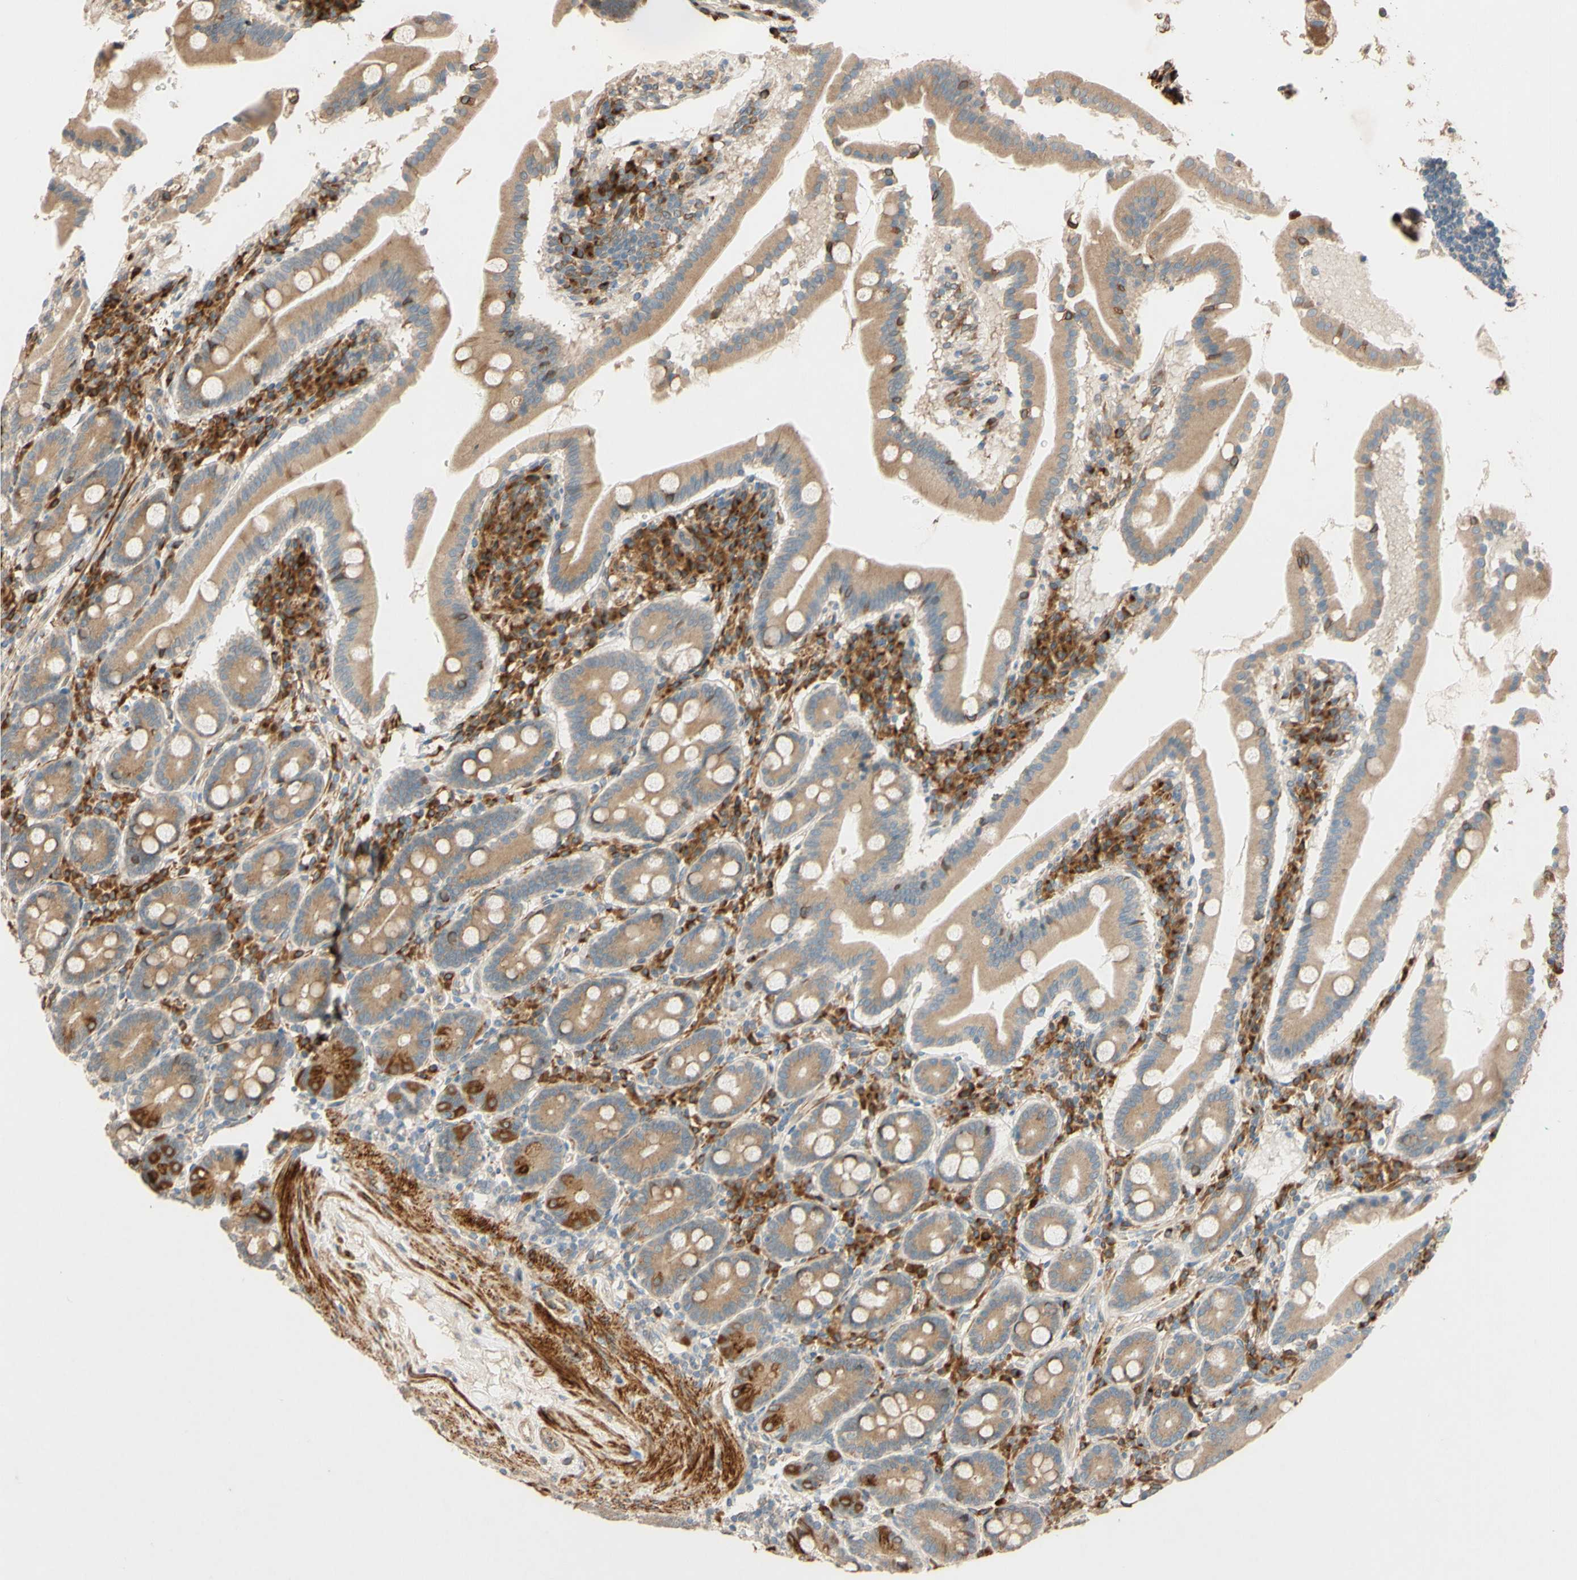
{"staining": {"intensity": "moderate", "quantity": ">75%", "location": "cytoplasmic/membranous"}, "tissue": "duodenum", "cell_type": "Glandular cells", "image_type": "normal", "snomed": [{"axis": "morphology", "description": "Normal tissue, NOS"}, {"axis": "topography", "description": "Duodenum"}], "caption": "Immunohistochemistry staining of normal duodenum, which shows medium levels of moderate cytoplasmic/membranous staining in approximately >75% of glandular cells indicating moderate cytoplasmic/membranous protein positivity. The staining was performed using DAB (3,3'-diaminobenzidine) (brown) for protein detection and nuclei were counterstained in hematoxylin (blue).", "gene": "PTPRU", "patient": {"sex": "male", "age": 50}}